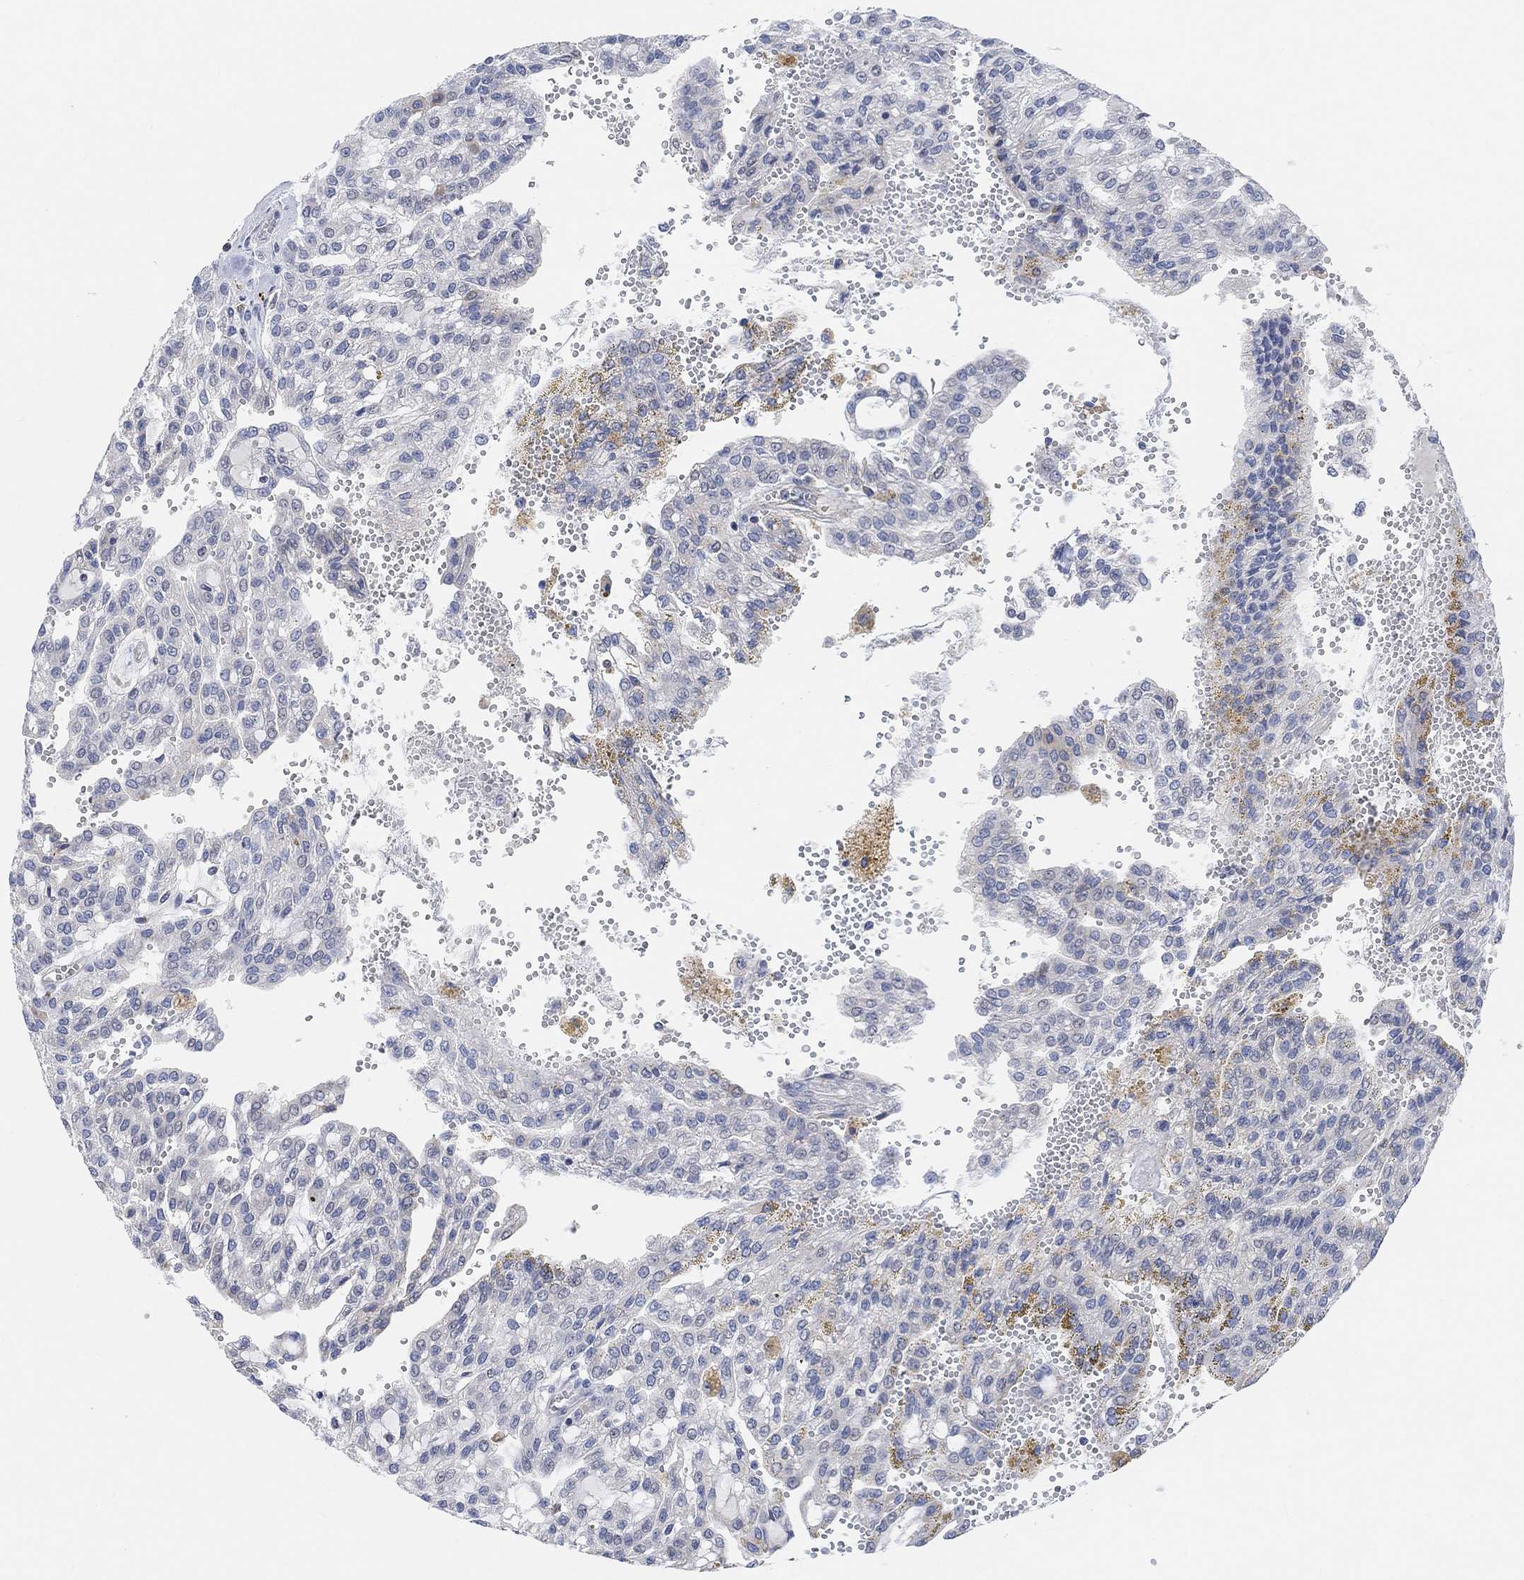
{"staining": {"intensity": "negative", "quantity": "none", "location": "none"}, "tissue": "renal cancer", "cell_type": "Tumor cells", "image_type": "cancer", "snomed": [{"axis": "morphology", "description": "Adenocarcinoma, NOS"}, {"axis": "topography", "description": "Kidney"}], "caption": "IHC of renal cancer exhibits no staining in tumor cells.", "gene": "HCRTR1", "patient": {"sex": "male", "age": 63}}